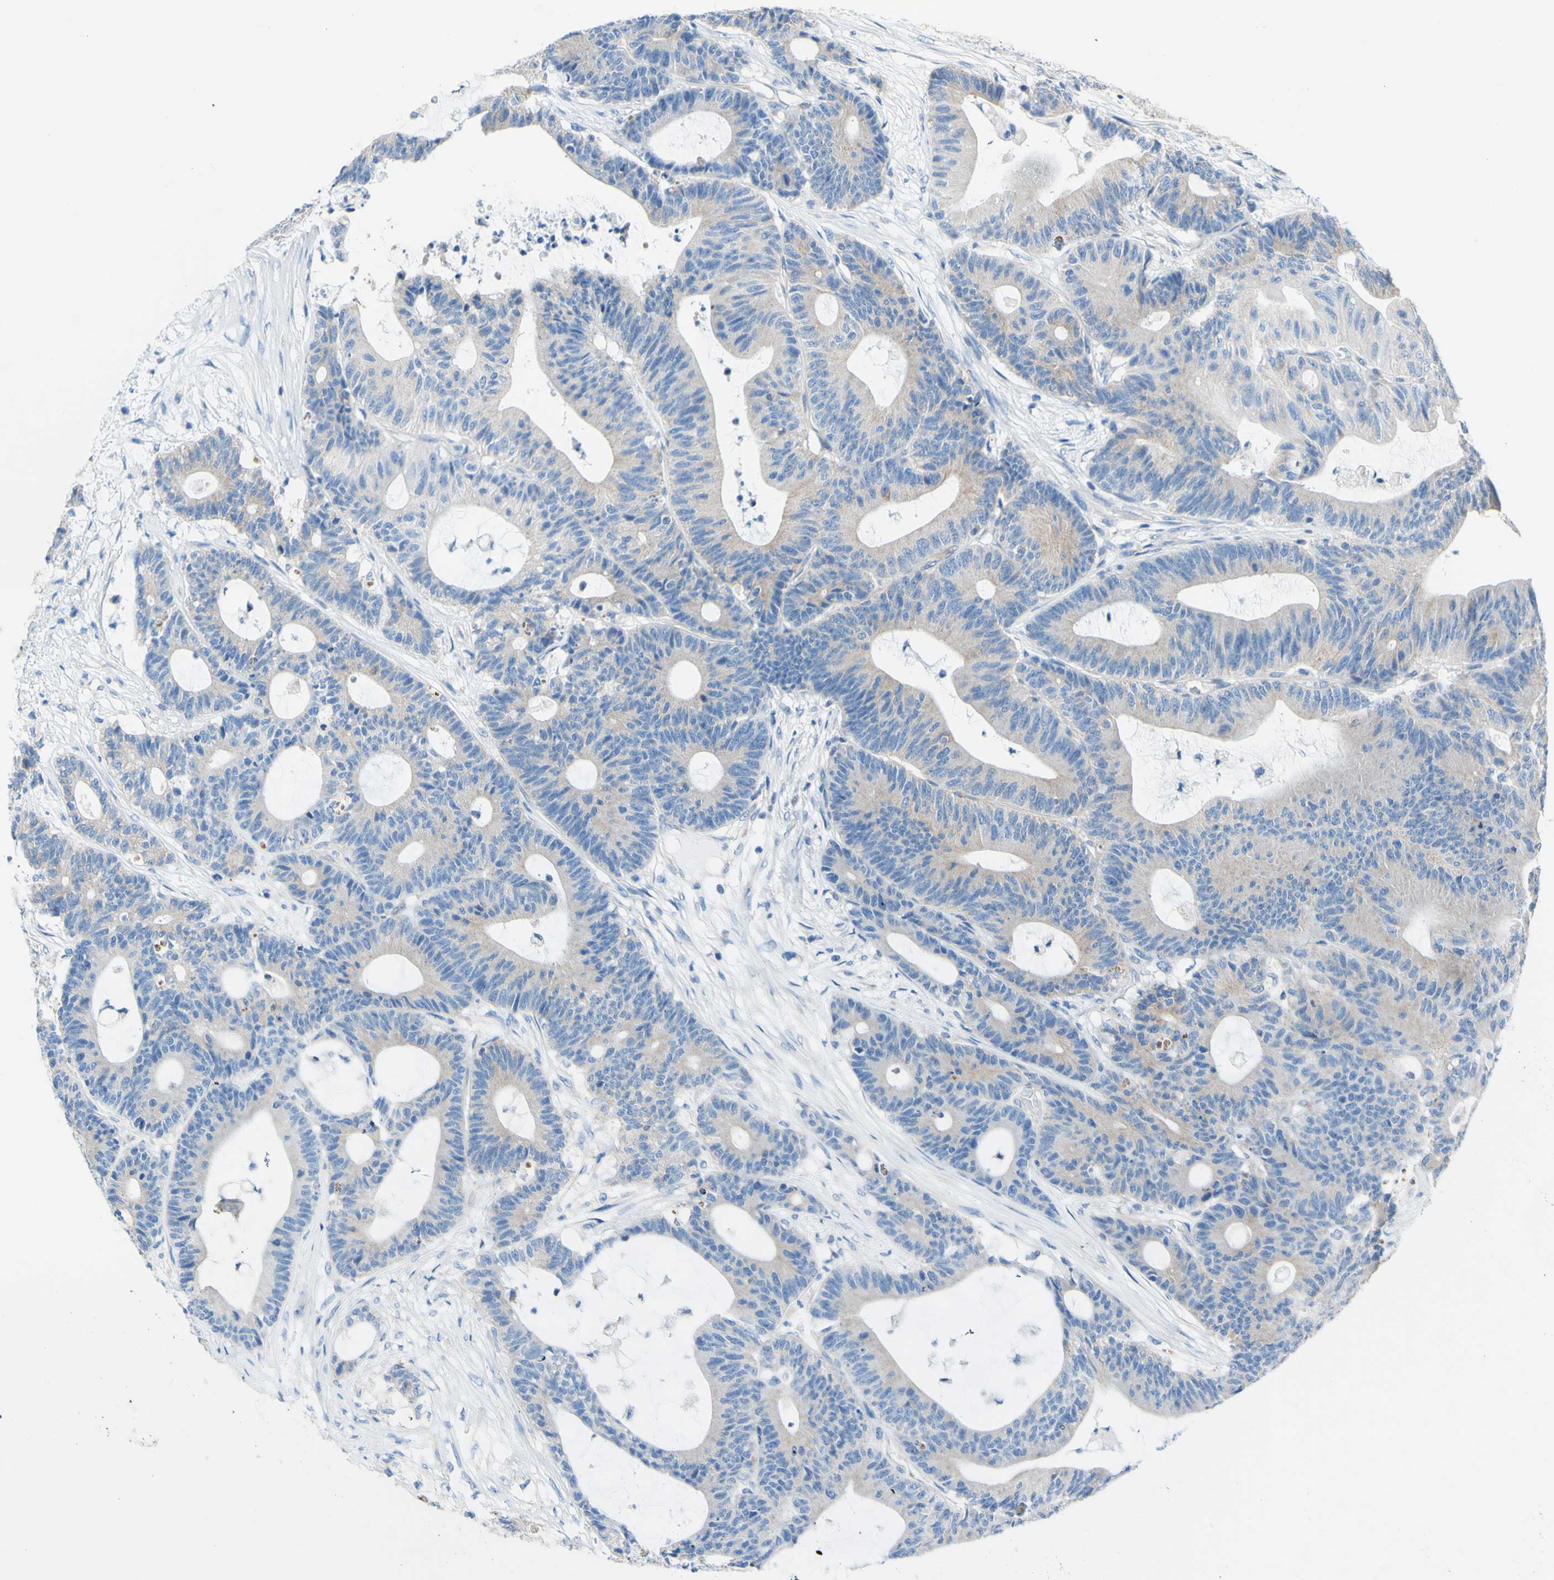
{"staining": {"intensity": "weak", "quantity": "<25%", "location": "cytoplasmic/membranous"}, "tissue": "colorectal cancer", "cell_type": "Tumor cells", "image_type": "cancer", "snomed": [{"axis": "morphology", "description": "Adenocarcinoma, NOS"}, {"axis": "topography", "description": "Colon"}], "caption": "Immunohistochemistry of colorectal cancer exhibits no expression in tumor cells.", "gene": "RETREG2", "patient": {"sex": "female", "age": 84}}